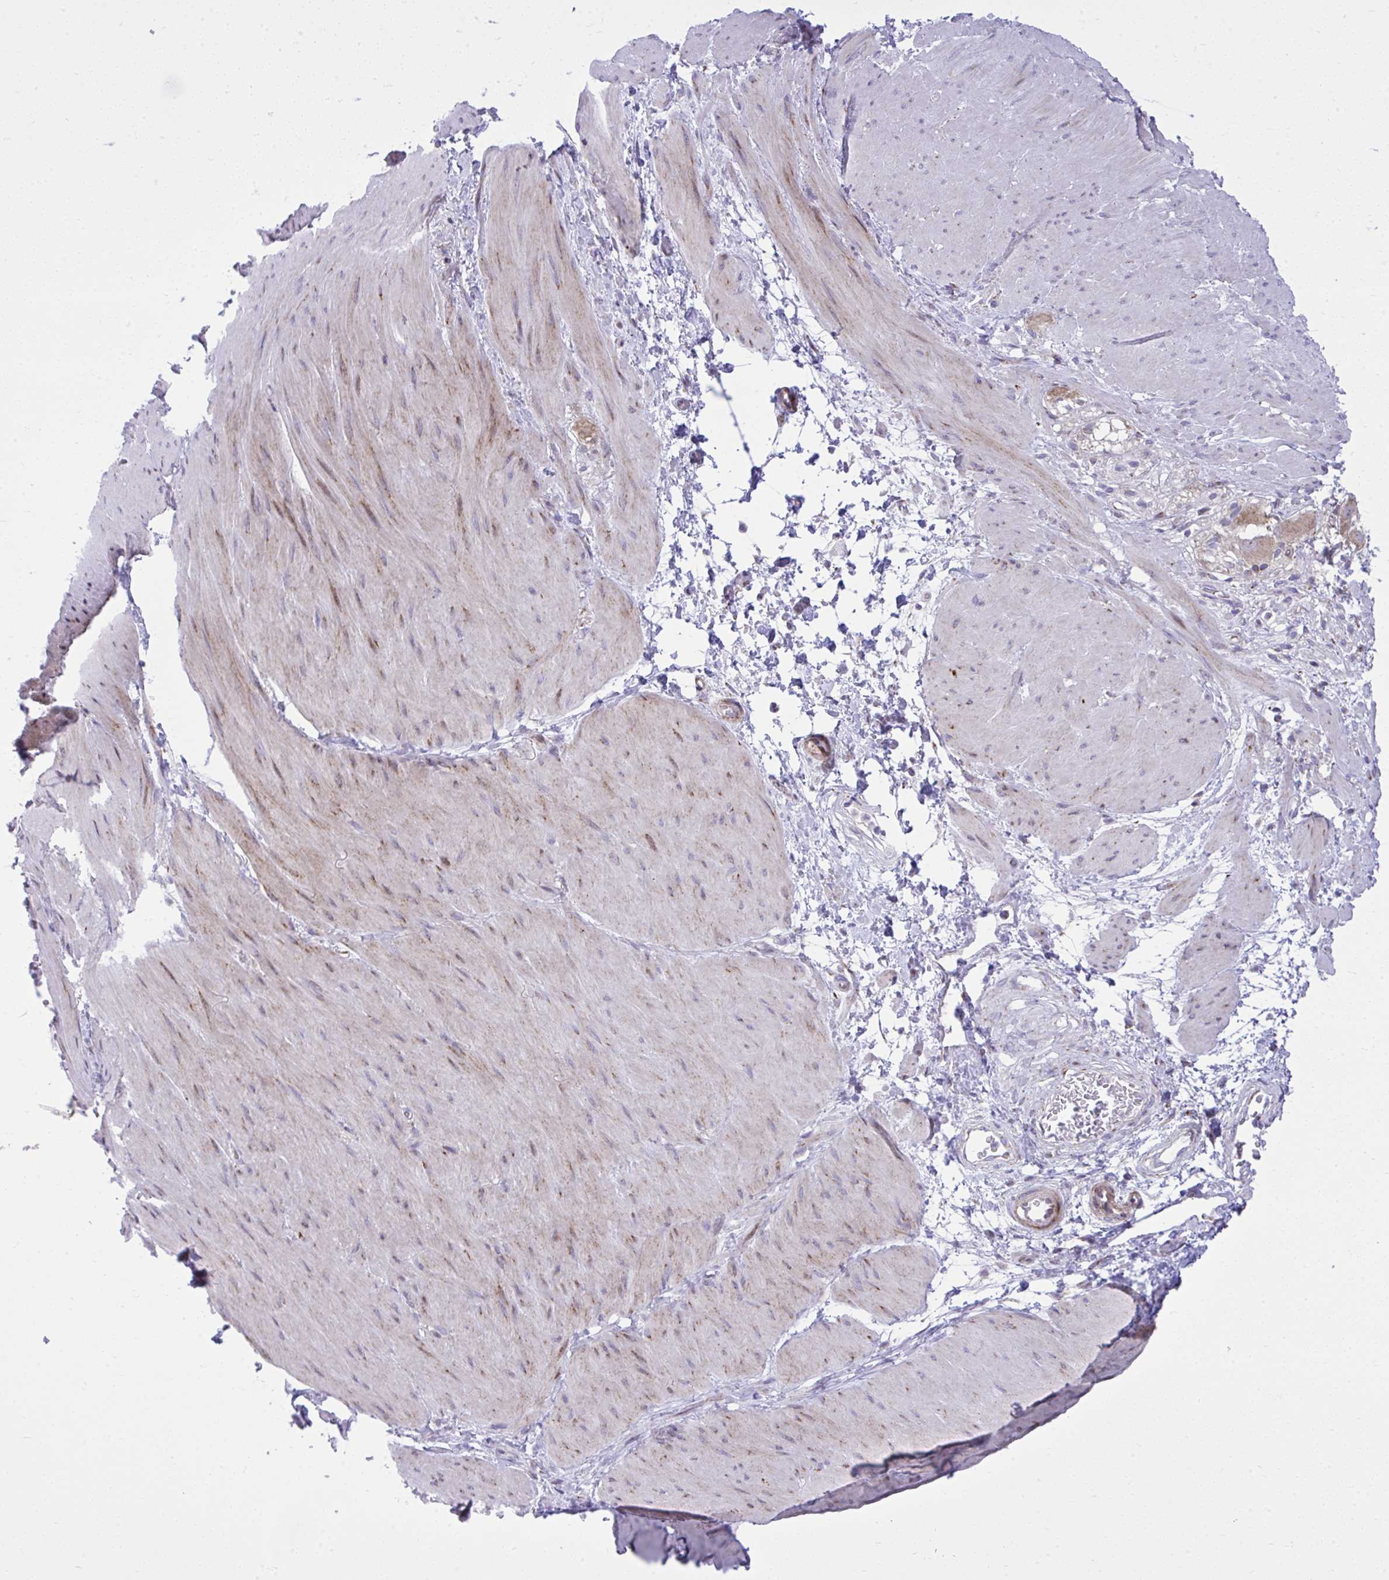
{"staining": {"intensity": "weak", "quantity": "<25%", "location": "cytoplasmic/membranous"}, "tissue": "smooth muscle", "cell_type": "Smooth muscle cells", "image_type": "normal", "snomed": [{"axis": "morphology", "description": "Normal tissue, NOS"}, {"axis": "topography", "description": "Smooth muscle"}, {"axis": "topography", "description": "Rectum"}], "caption": "Immunohistochemistry (IHC) of normal smooth muscle reveals no positivity in smooth muscle cells.", "gene": "GPRIN3", "patient": {"sex": "male", "age": 53}}